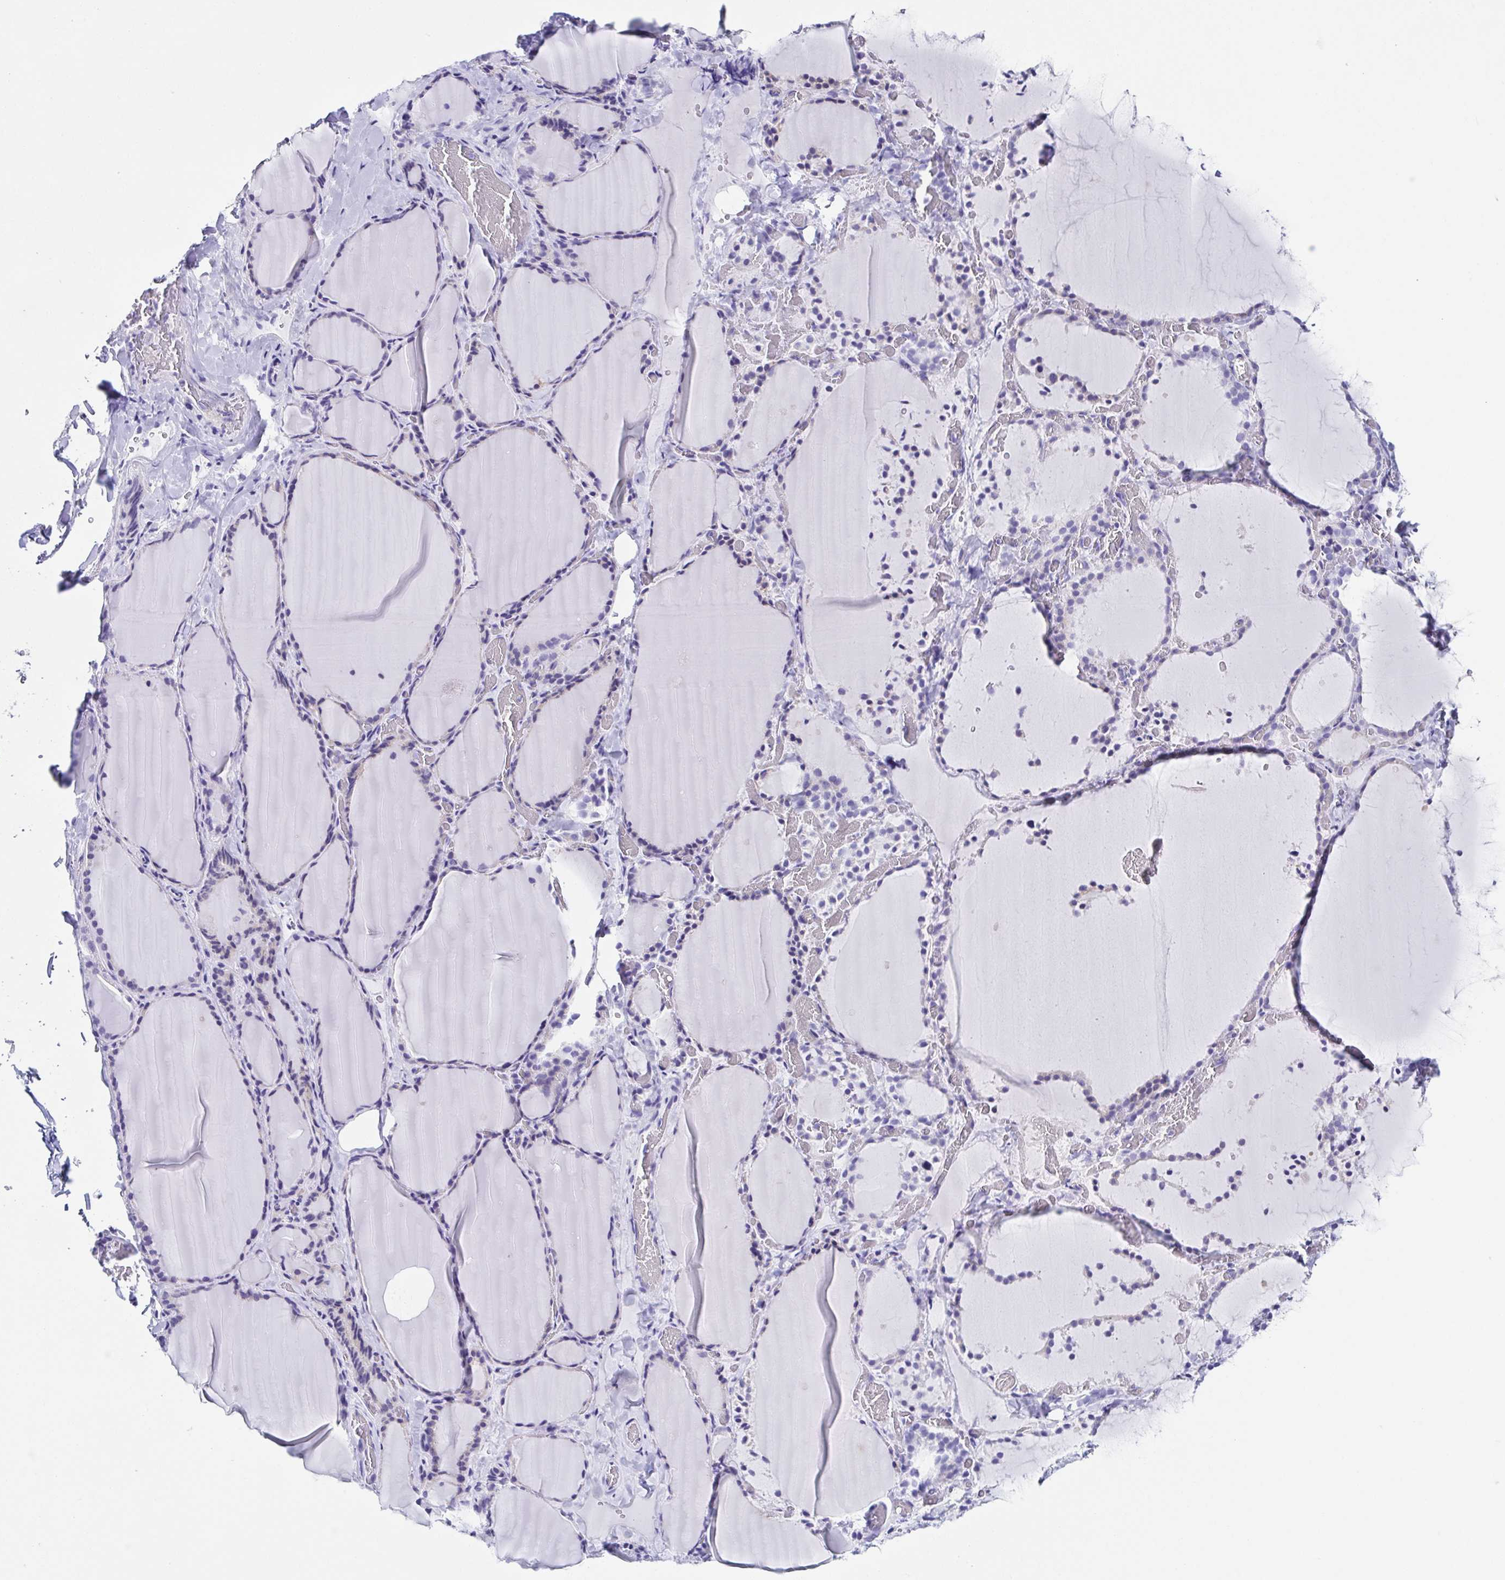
{"staining": {"intensity": "negative", "quantity": "none", "location": "none"}, "tissue": "thyroid gland", "cell_type": "Glandular cells", "image_type": "normal", "snomed": [{"axis": "morphology", "description": "Normal tissue, NOS"}, {"axis": "topography", "description": "Thyroid gland"}], "caption": "Immunohistochemical staining of normal human thyroid gland displays no significant positivity in glandular cells. Nuclei are stained in blue.", "gene": "TNNT2", "patient": {"sex": "female", "age": 22}}